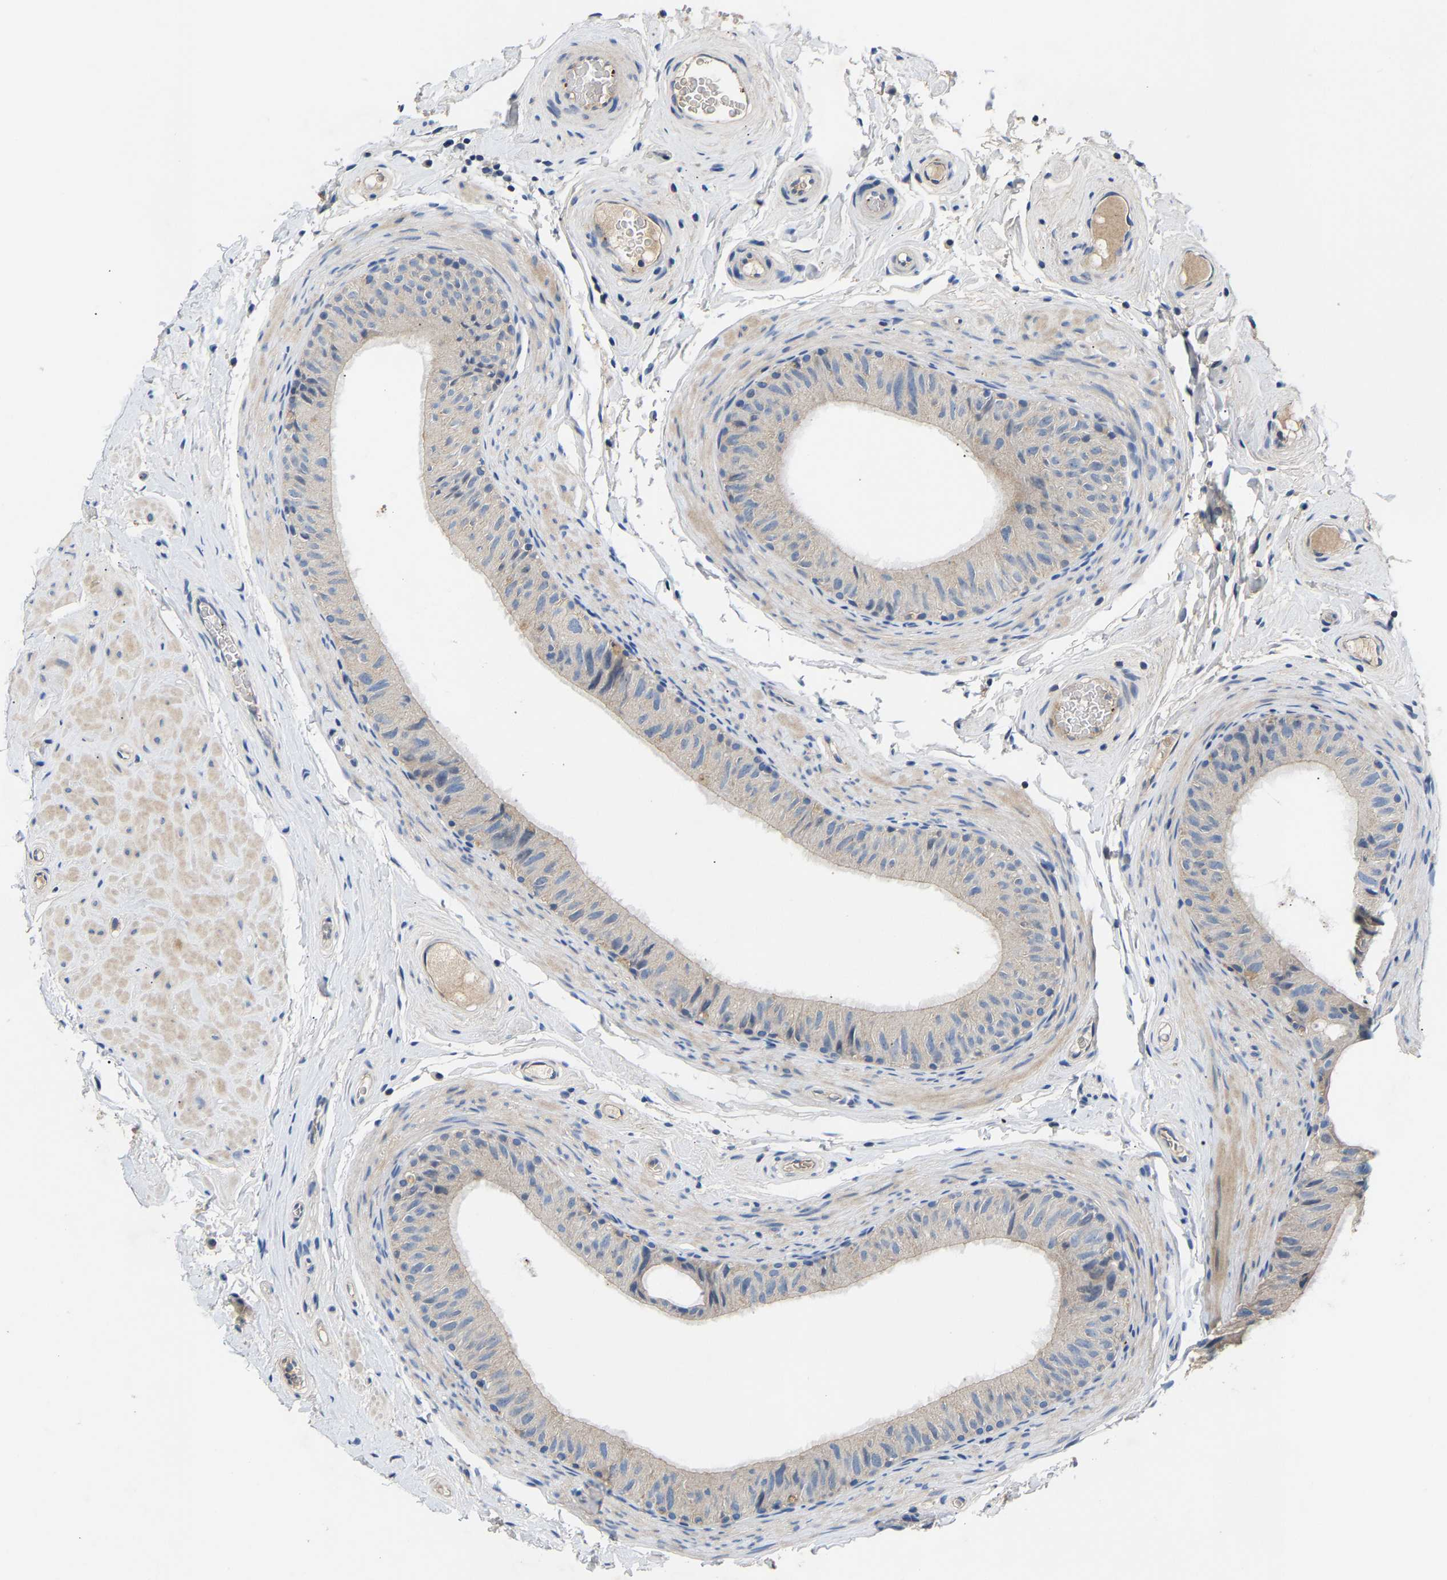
{"staining": {"intensity": "negative", "quantity": "none", "location": "none"}, "tissue": "epididymis", "cell_type": "Glandular cells", "image_type": "normal", "snomed": [{"axis": "morphology", "description": "Normal tissue, NOS"}, {"axis": "topography", "description": "Epididymis"}], "caption": "Photomicrograph shows no significant protein expression in glandular cells of benign epididymis.", "gene": "CCDC171", "patient": {"sex": "male", "age": 34}}